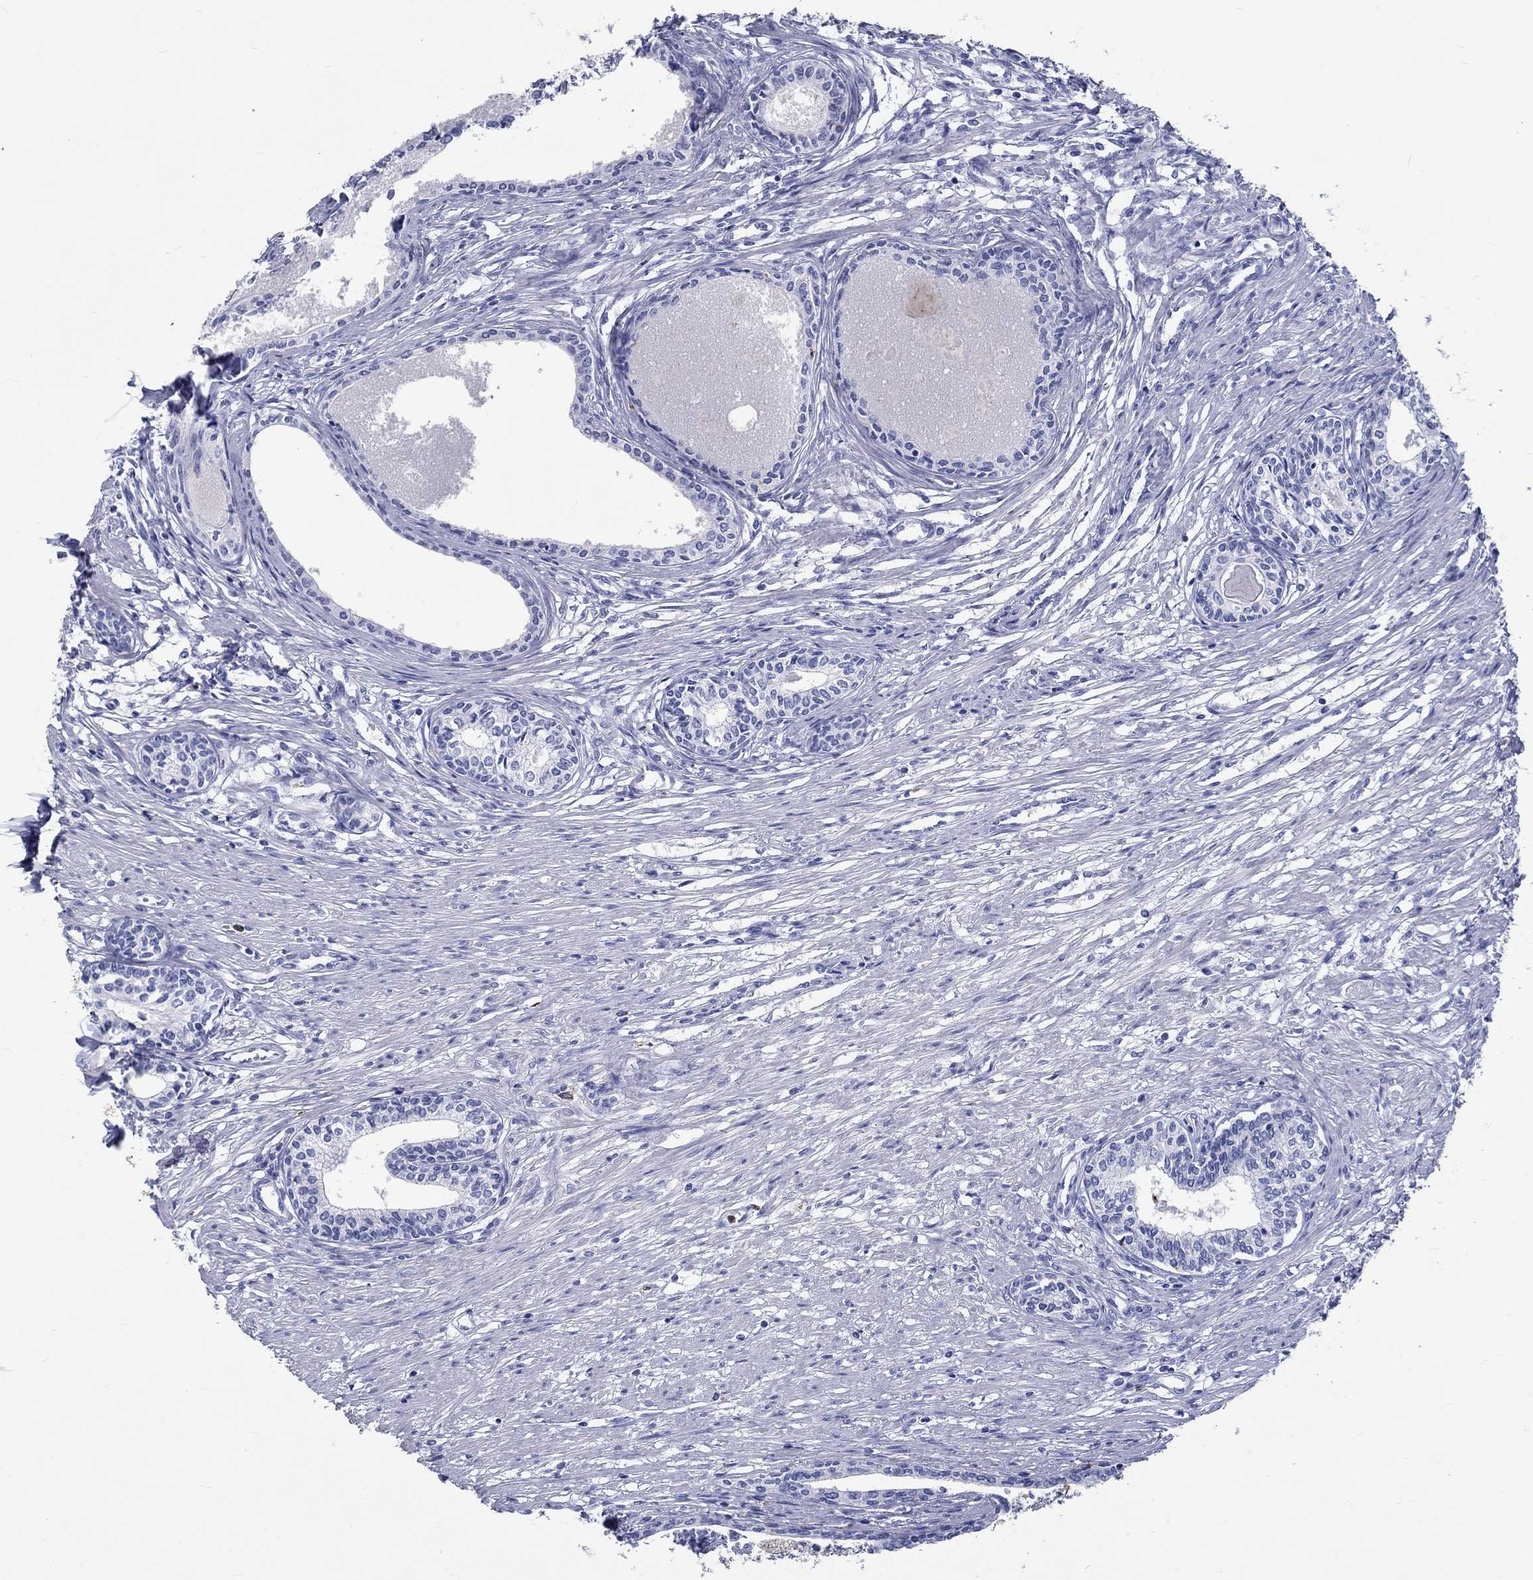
{"staining": {"intensity": "negative", "quantity": "none", "location": "none"}, "tissue": "prostate", "cell_type": "Glandular cells", "image_type": "normal", "snomed": [{"axis": "morphology", "description": "Normal tissue, NOS"}, {"axis": "topography", "description": "Prostate"}], "caption": "A micrograph of prostate stained for a protein exhibits no brown staining in glandular cells. (Stains: DAB (3,3'-diaminobenzidine) immunohistochemistry with hematoxylin counter stain, Microscopy: brightfield microscopy at high magnification).", "gene": "EPX", "patient": {"sex": "male", "age": 60}}